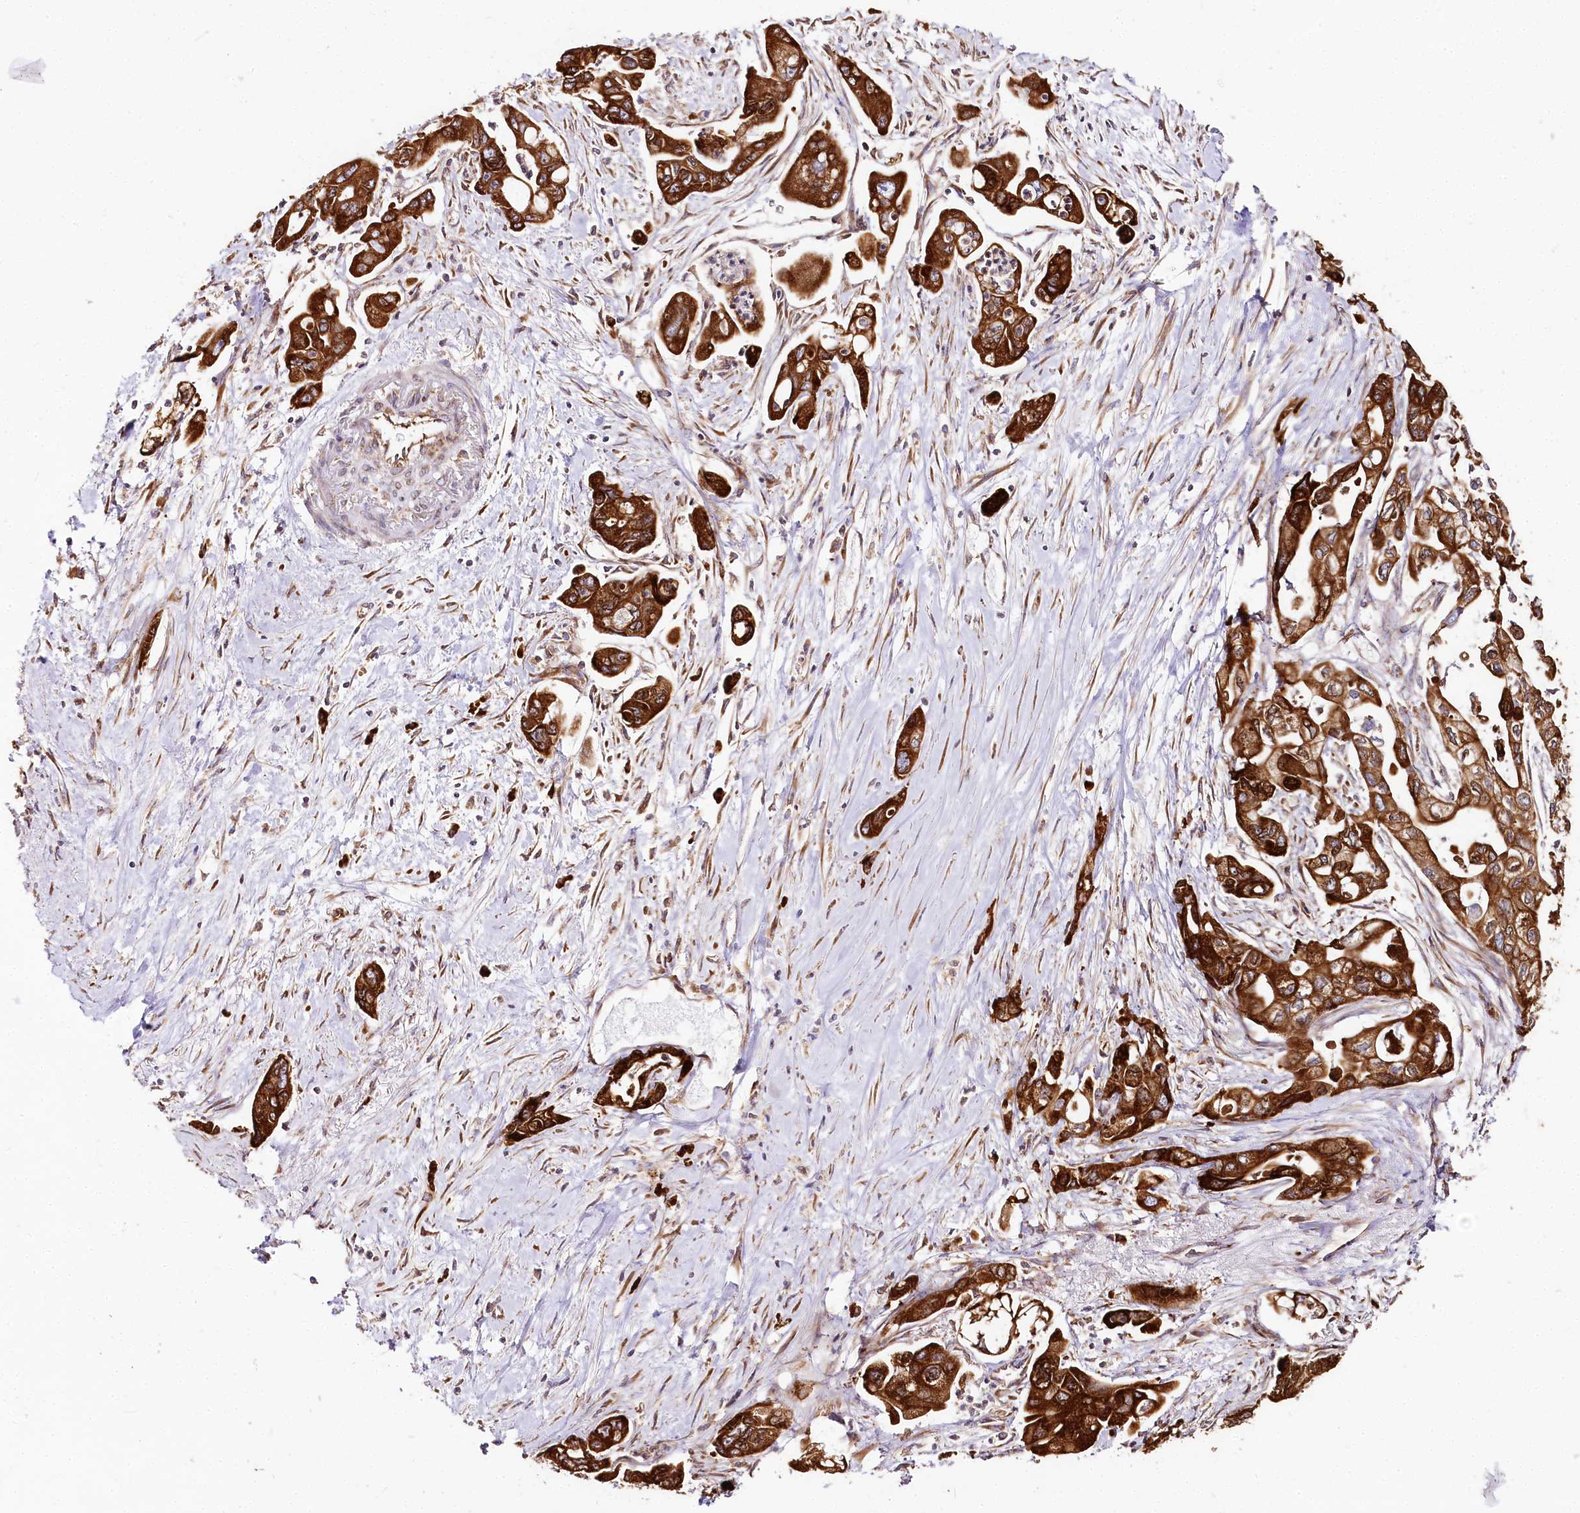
{"staining": {"intensity": "strong", "quantity": ">75%", "location": "cytoplasmic/membranous"}, "tissue": "pancreatic cancer", "cell_type": "Tumor cells", "image_type": "cancer", "snomed": [{"axis": "morphology", "description": "Adenocarcinoma, NOS"}, {"axis": "topography", "description": "Pancreas"}], "caption": "Immunohistochemical staining of pancreatic adenocarcinoma displays high levels of strong cytoplasmic/membranous staining in about >75% of tumor cells.", "gene": "CNPY2", "patient": {"sex": "male", "age": 70}}